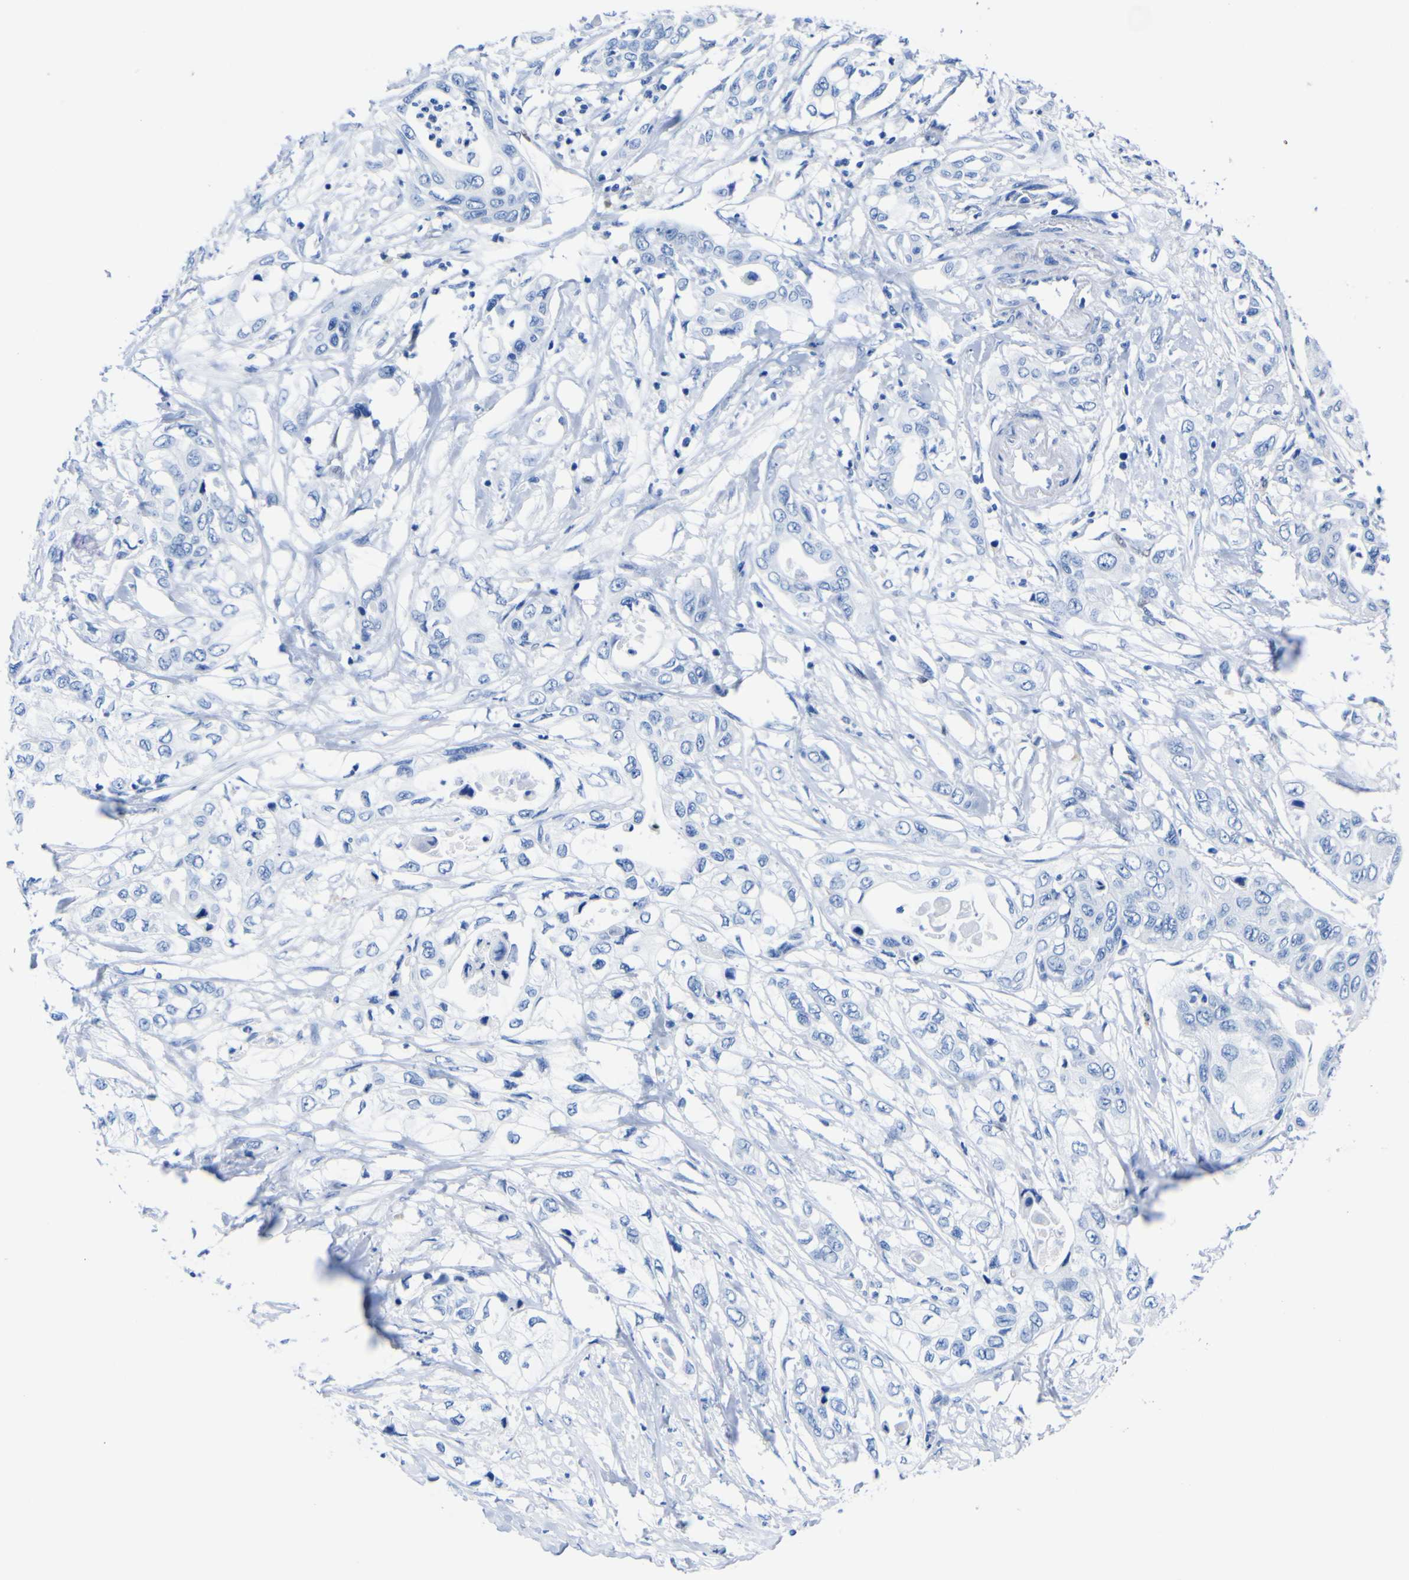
{"staining": {"intensity": "negative", "quantity": "none", "location": "none"}, "tissue": "pancreatic cancer", "cell_type": "Tumor cells", "image_type": "cancer", "snomed": [{"axis": "morphology", "description": "Adenocarcinoma, NOS"}, {"axis": "topography", "description": "Pancreas"}], "caption": "There is no significant positivity in tumor cells of adenocarcinoma (pancreatic). Brightfield microscopy of immunohistochemistry stained with DAB (brown) and hematoxylin (blue), captured at high magnification.", "gene": "DACH1", "patient": {"sex": "female", "age": 70}}